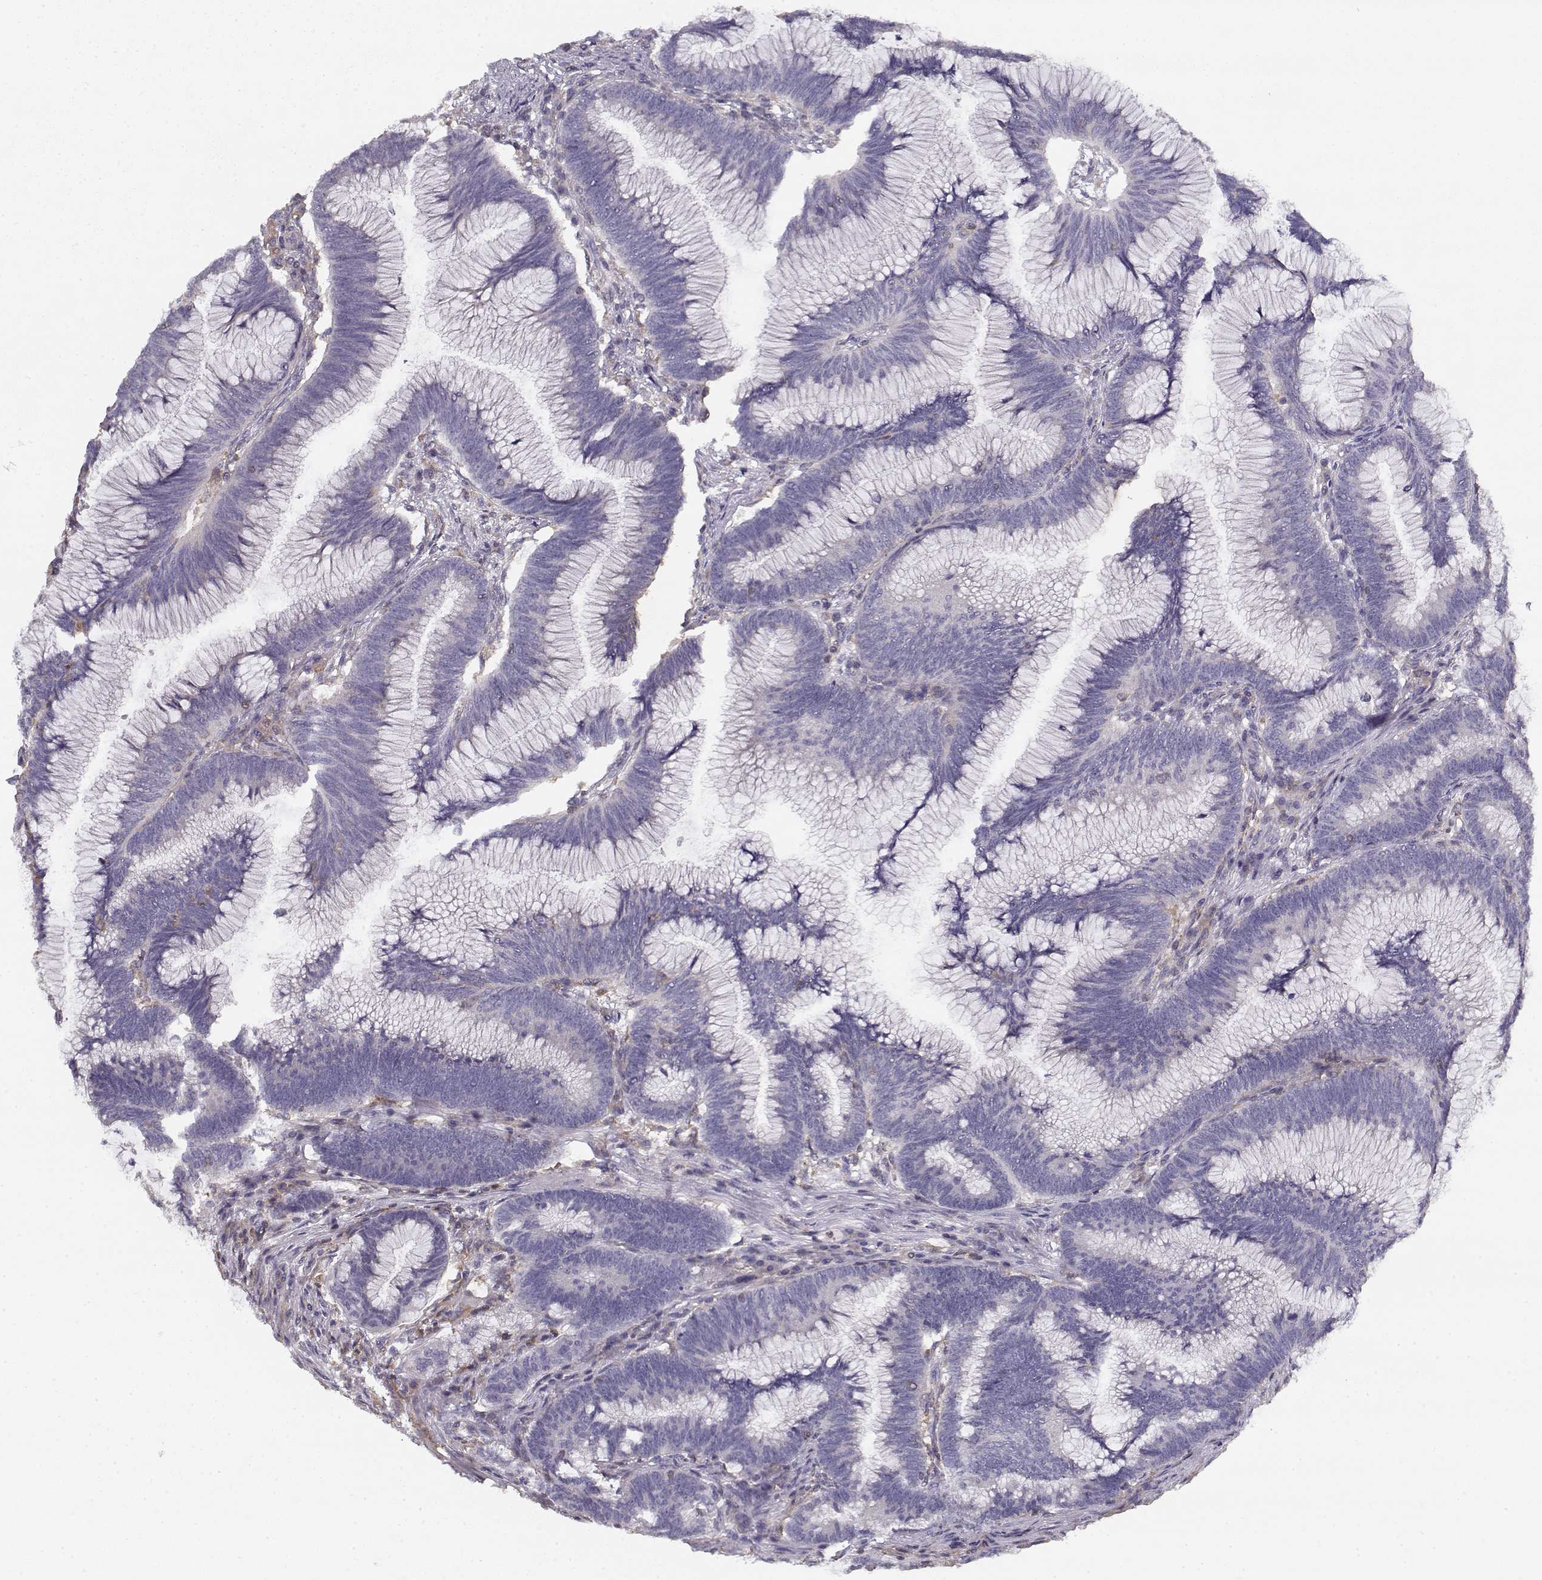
{"staining": {"intensity": "negative", "quantity": "none", "location": "none"}, "tissue": "colorectal cancer", "cell_type": "Tumor cells", "image_type": "cancer", "snomed": [{"axis": "morphology", "description": "Adenocarcinoma, NOS"}, {"axis": "topography", "description": "Colon"}], "caption": "Immunohistochemical staining of adenocarcinoma (colorectal) exhibits no significant staining in tumor cells.", "gene": "VAV1", "patient": {"sex": "female", "age": 78}}